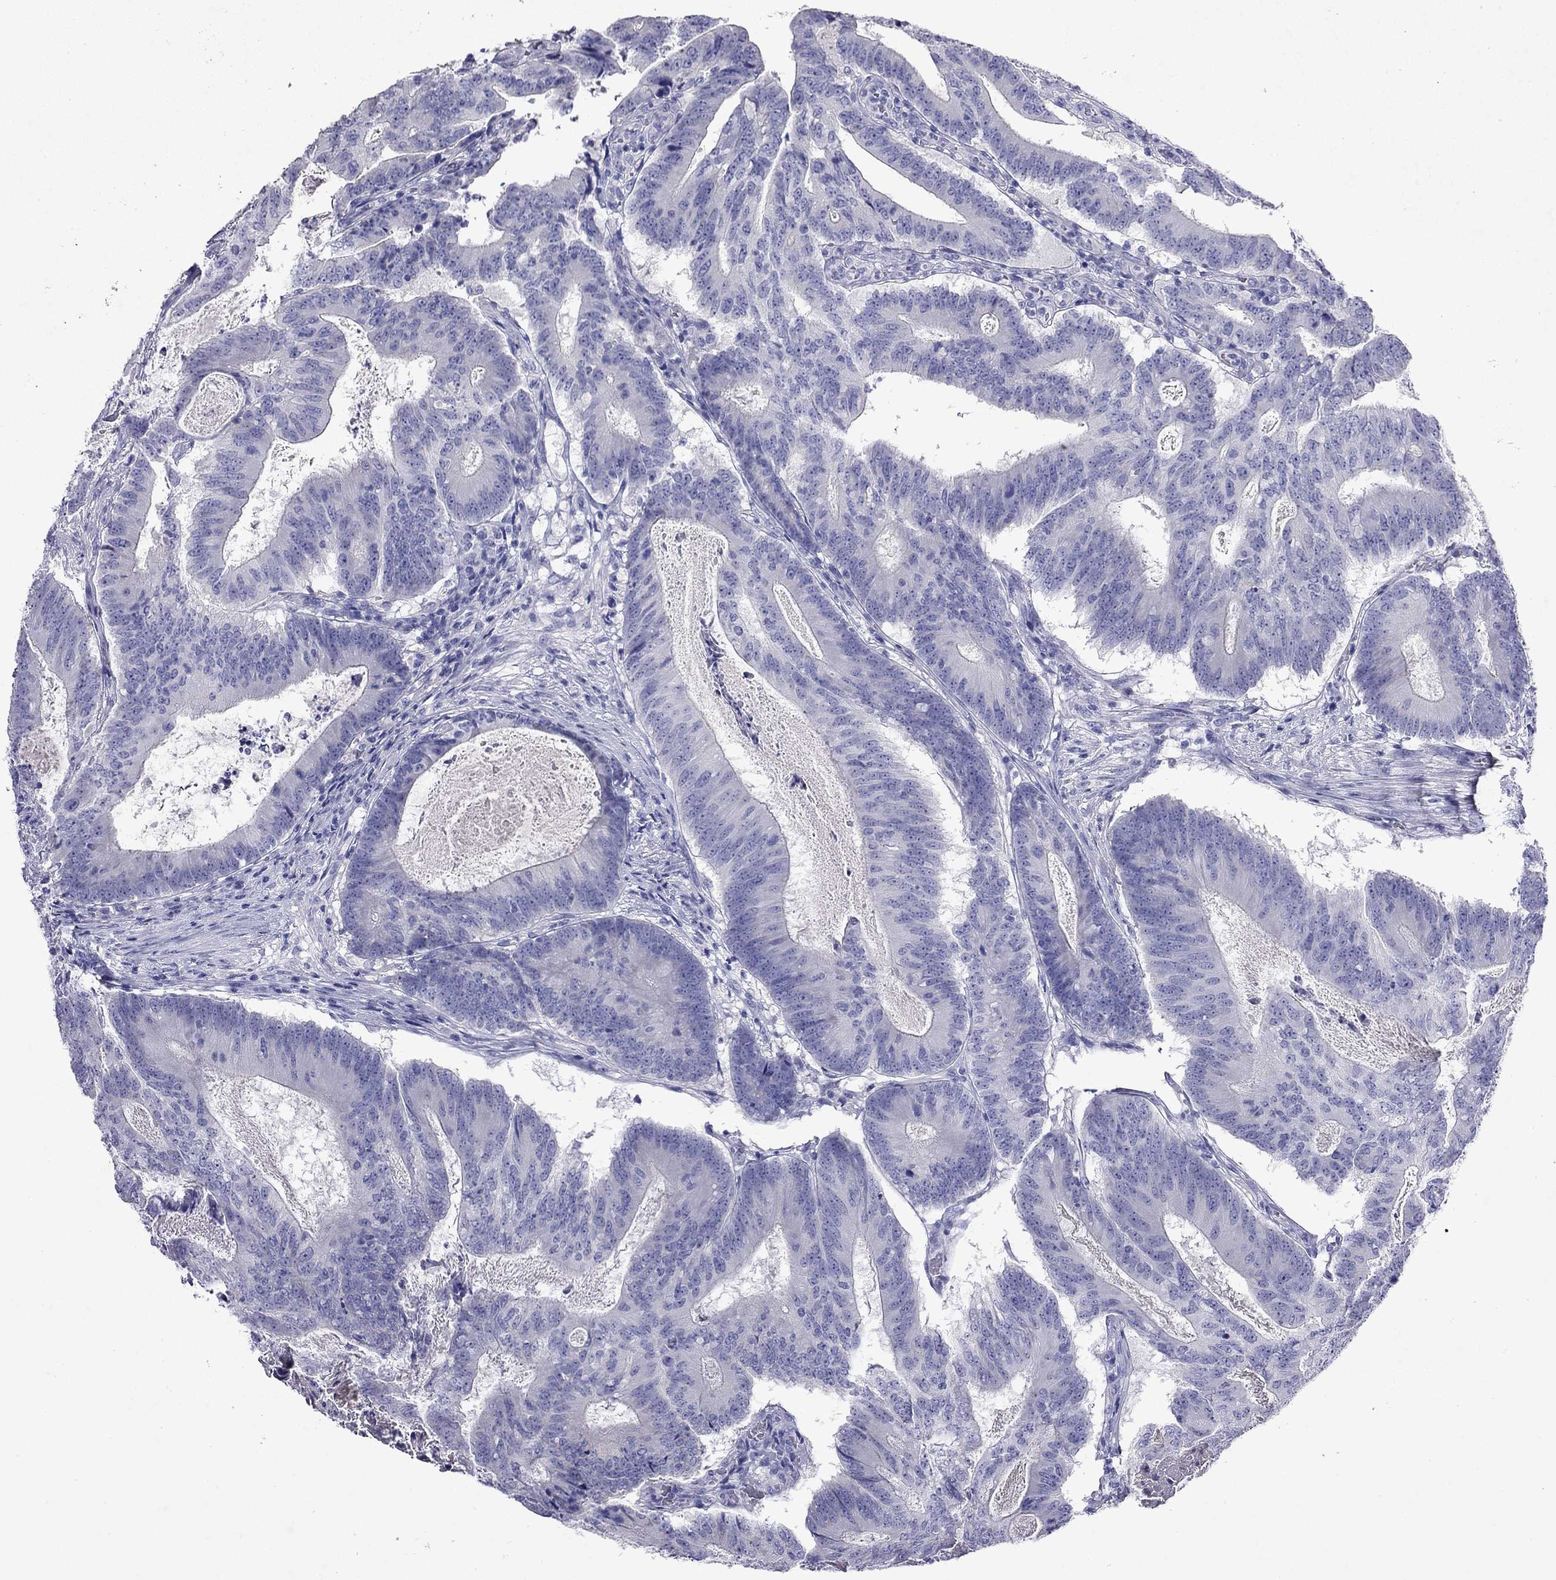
{"staining": {"intensity": "negative", "quantity": "none", "location": "none"}, "tissue": "colorectal cancer", "cell_type": "Tumor cells", "image_type": "cancer", "snomed": [{"axis": "morphology", "description": "Adenocarcinoma, NOS"}, {"axis": "topography", "description": "Colon"}], "caption": "Colorectal adenocarcinoma was stained to show a protein in brown. There is no significant positivity in tumor cells. (DAB (3,3'-diaminobenzidine) immunohistochemistry visualized using brightfield microscopy, high magnification).", "gene": "GNAT3", "patient": {"sex": "female", "age": 70}}